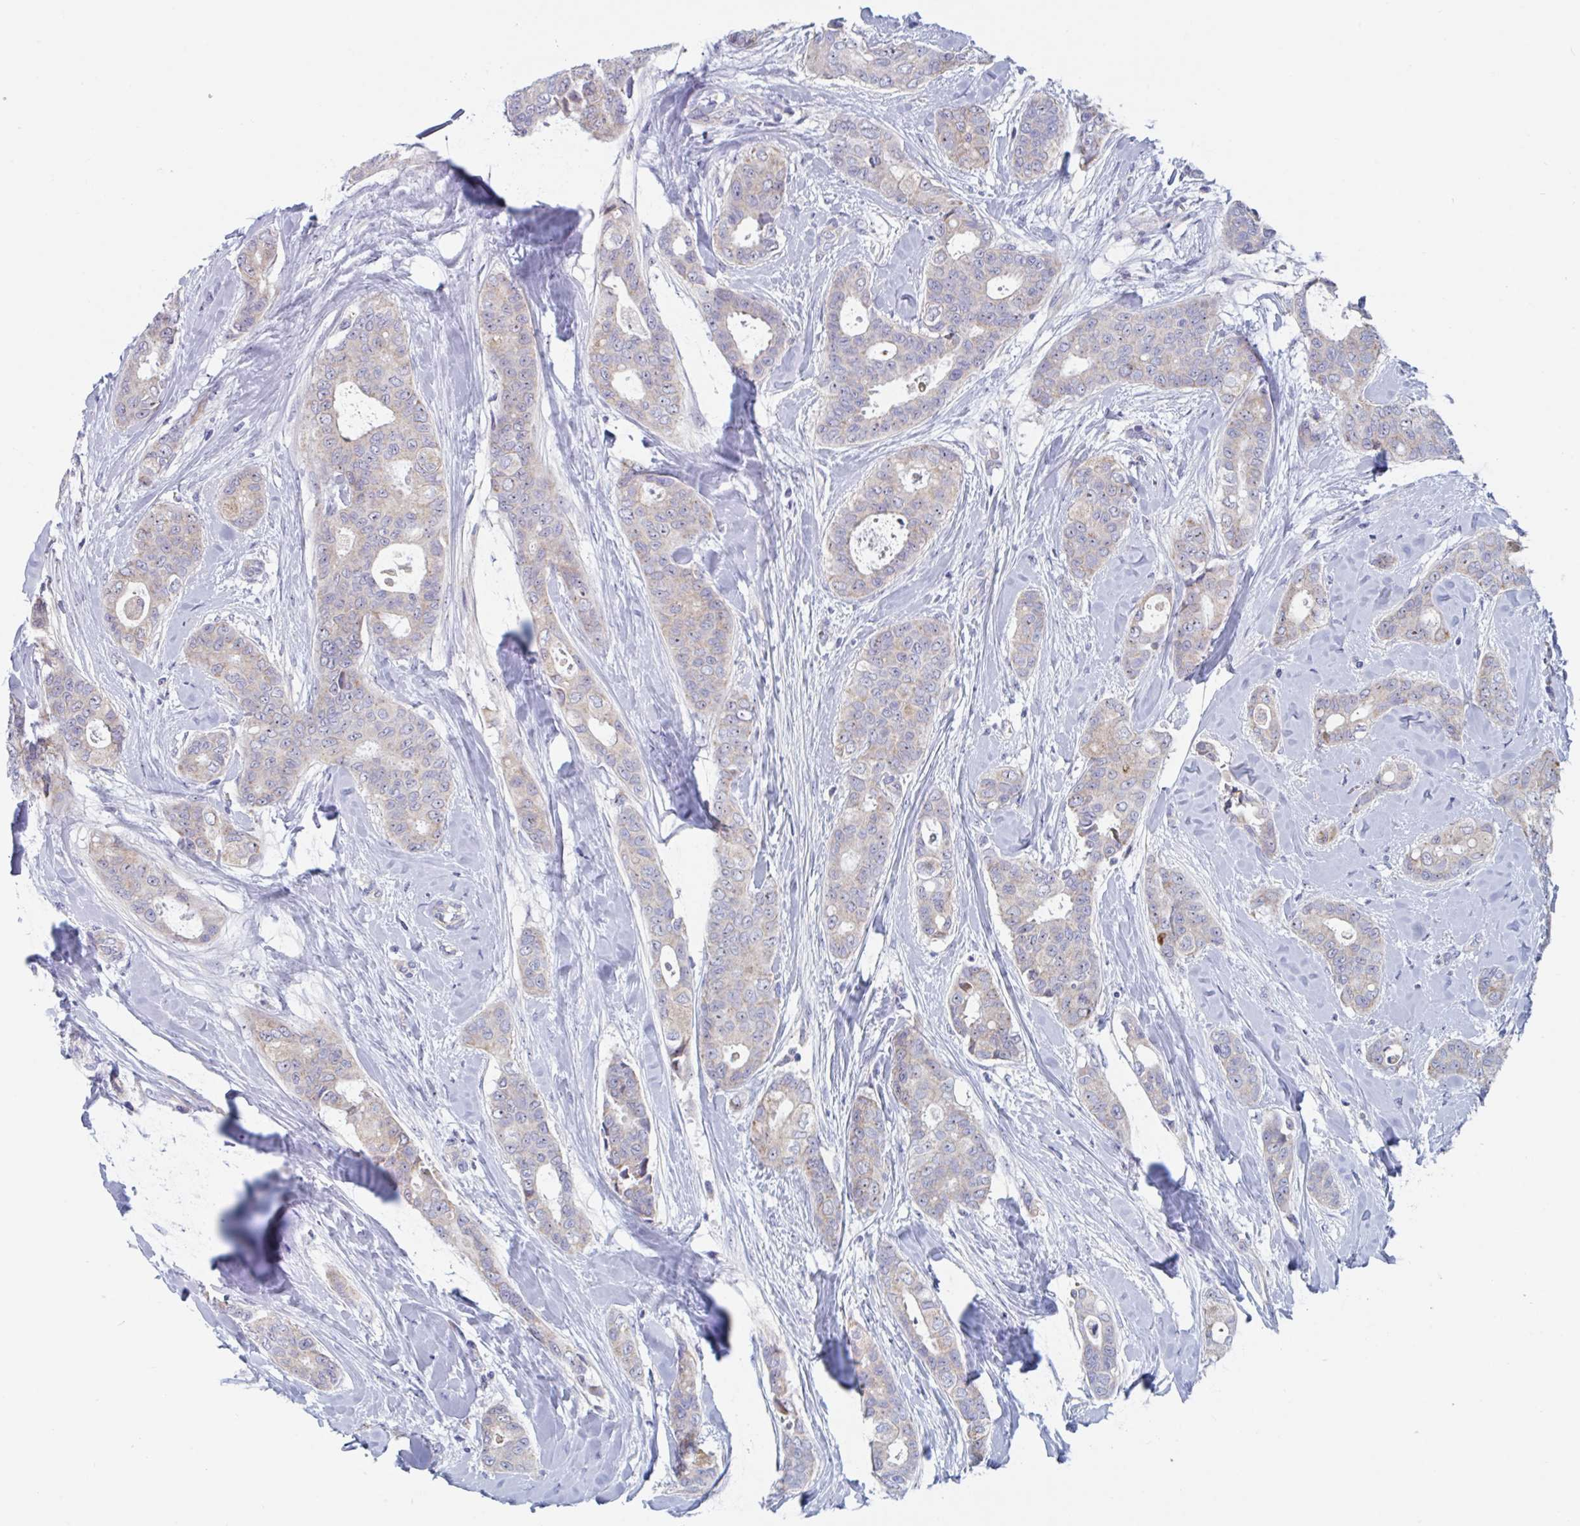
{"staining": {"intensity": "weak", "quantity": "<25%", "location": "cytoplasmic/membranous"}, "tissue": "breast cancer", "cell_type": "Tumor cells", "image_type": "cancer", "snomed": [{"axis": "morphology", "description": "Duct carcinoma"}, {"axis": "topography", "description": "Breast"}], "caption": "High power microscopy photomicrograph of an immunohistochemistry image of breast invasive ductal carcinoma, revealing no significant expression in tumor cells.", "gene": "MRPL53", "patient": {"sex": "female", "age": 45}}